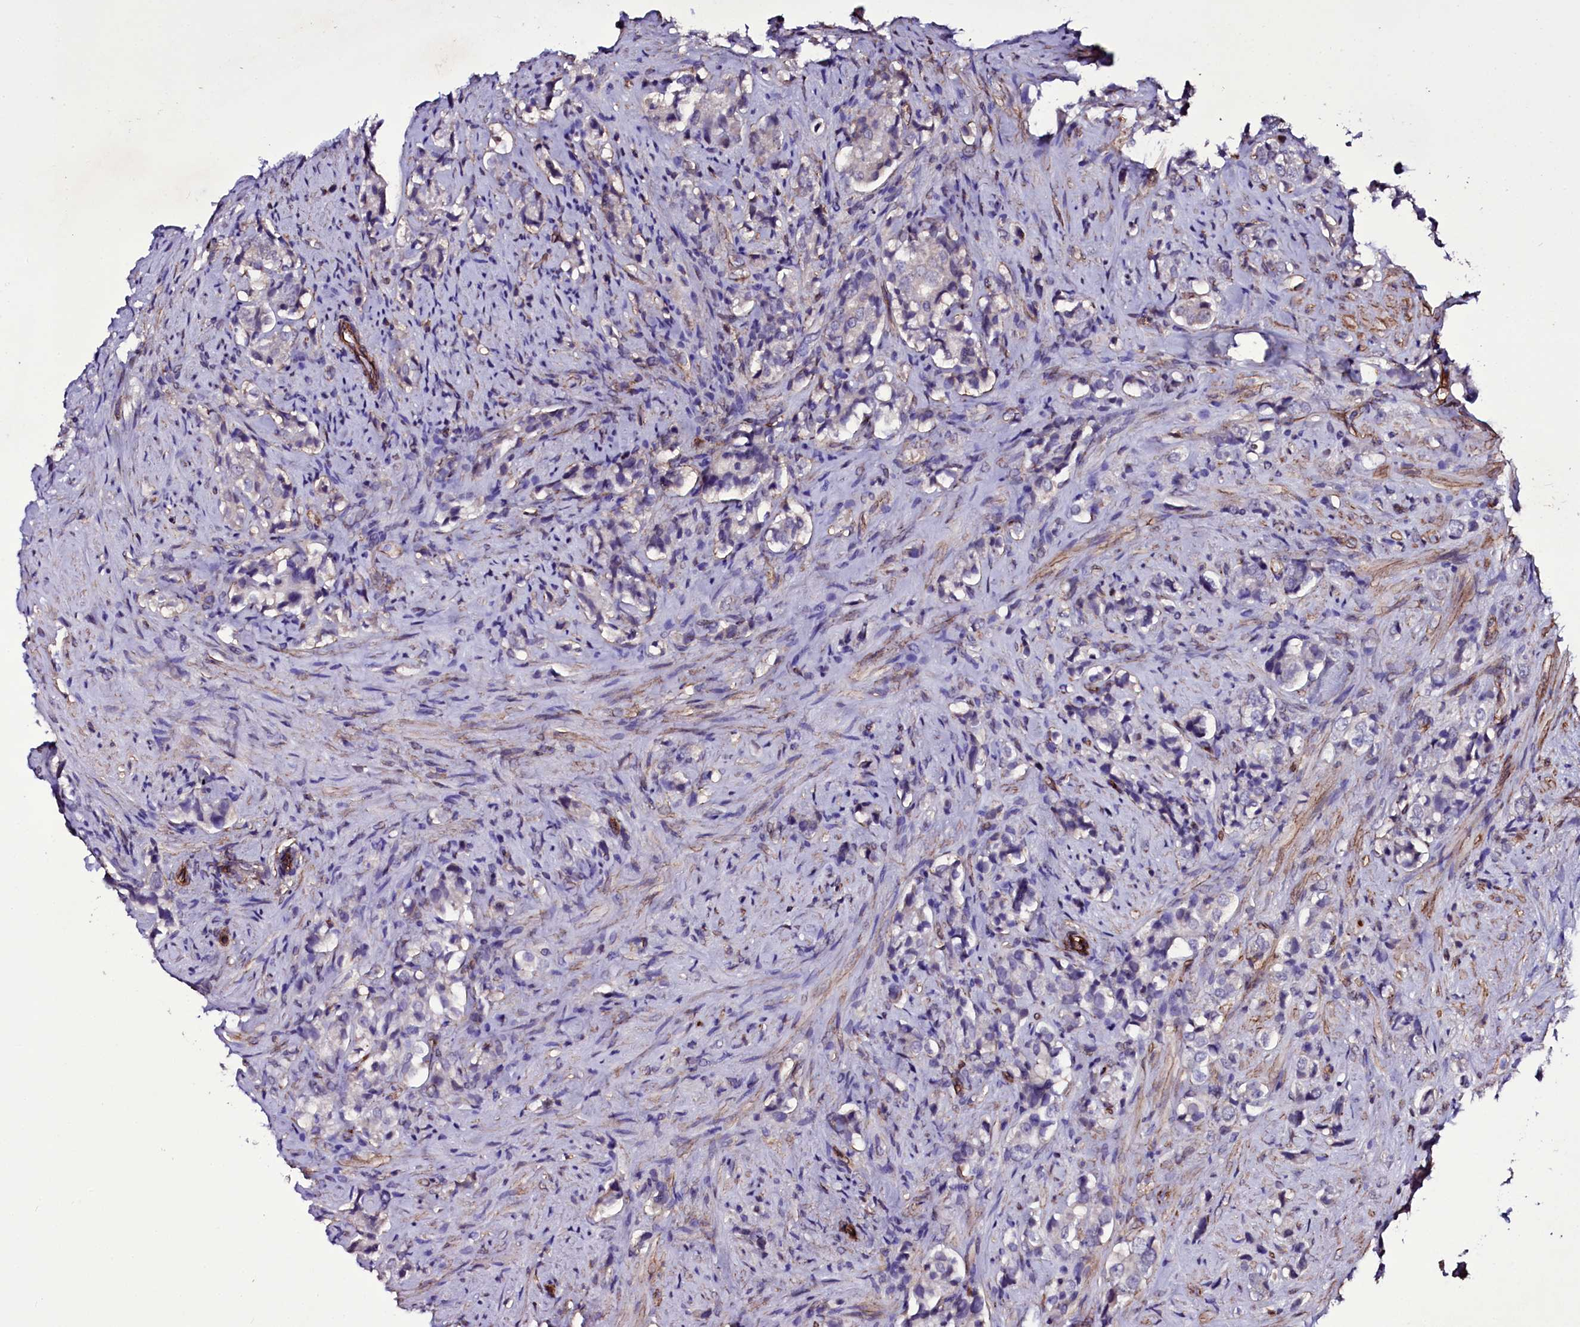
{"staining": {"intensity": "negative", "quantity": "none", "location": "none"}, "tissue": "prostate cancer", "cell_type": "Tumor cells", "image_type": "cancer", "snomed": [{"axis": "morphology", "description": "Adenocarcinoma, High grade"}, {"axis": "topography", "description": "Prostate"}], "caption": "IHC image of human prostate high-grade adenocarcinoma stained for a protein (brown), which demonstrates no positivity in tumor cells. (DAB immunohistochemistry (IHC) visualized using brightfield microscopy, high magnification).", "gene": "MEX3C", "patient": {"sex": "male", "age": 65}}